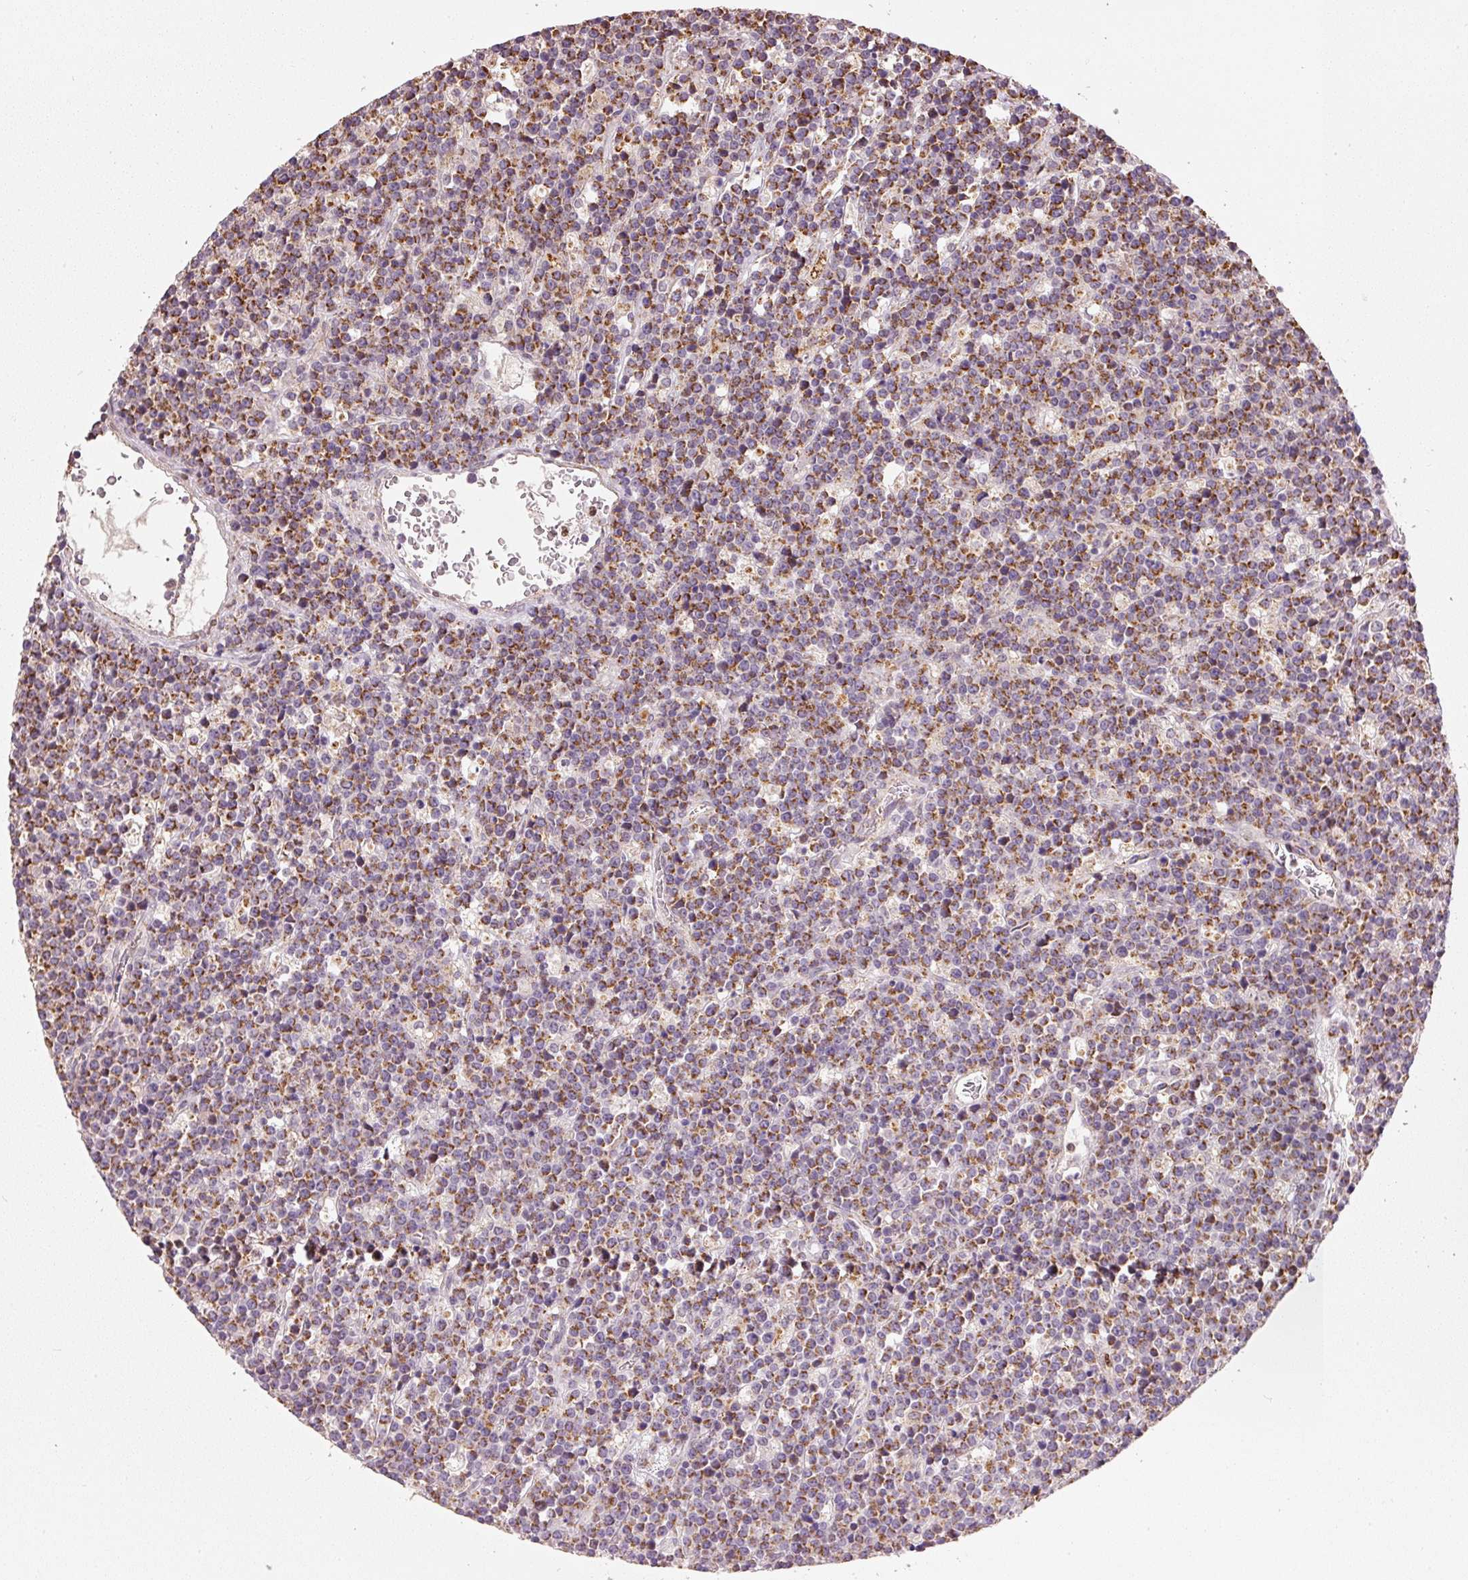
{"staining": {"intensity": "moderate", "quantity": ">75%", "location": "cytoplasmic/membranous"}, "tissue": "lymphoma", "cell_type": "Tumor cells", "image_type": "cancer", "snomed": [{"axis": "morphology", "description": "Malignant lymphoma, non-Hodgkin's type, High grade"}, {"axis": "topography", "description": "Ovary"}], "caption": "Human lymphoma stained with a protein marker displays moderate staining in tumor cells.", "gene": "MTHFD1L", "patient": {"sex": "female", "age": 56}}